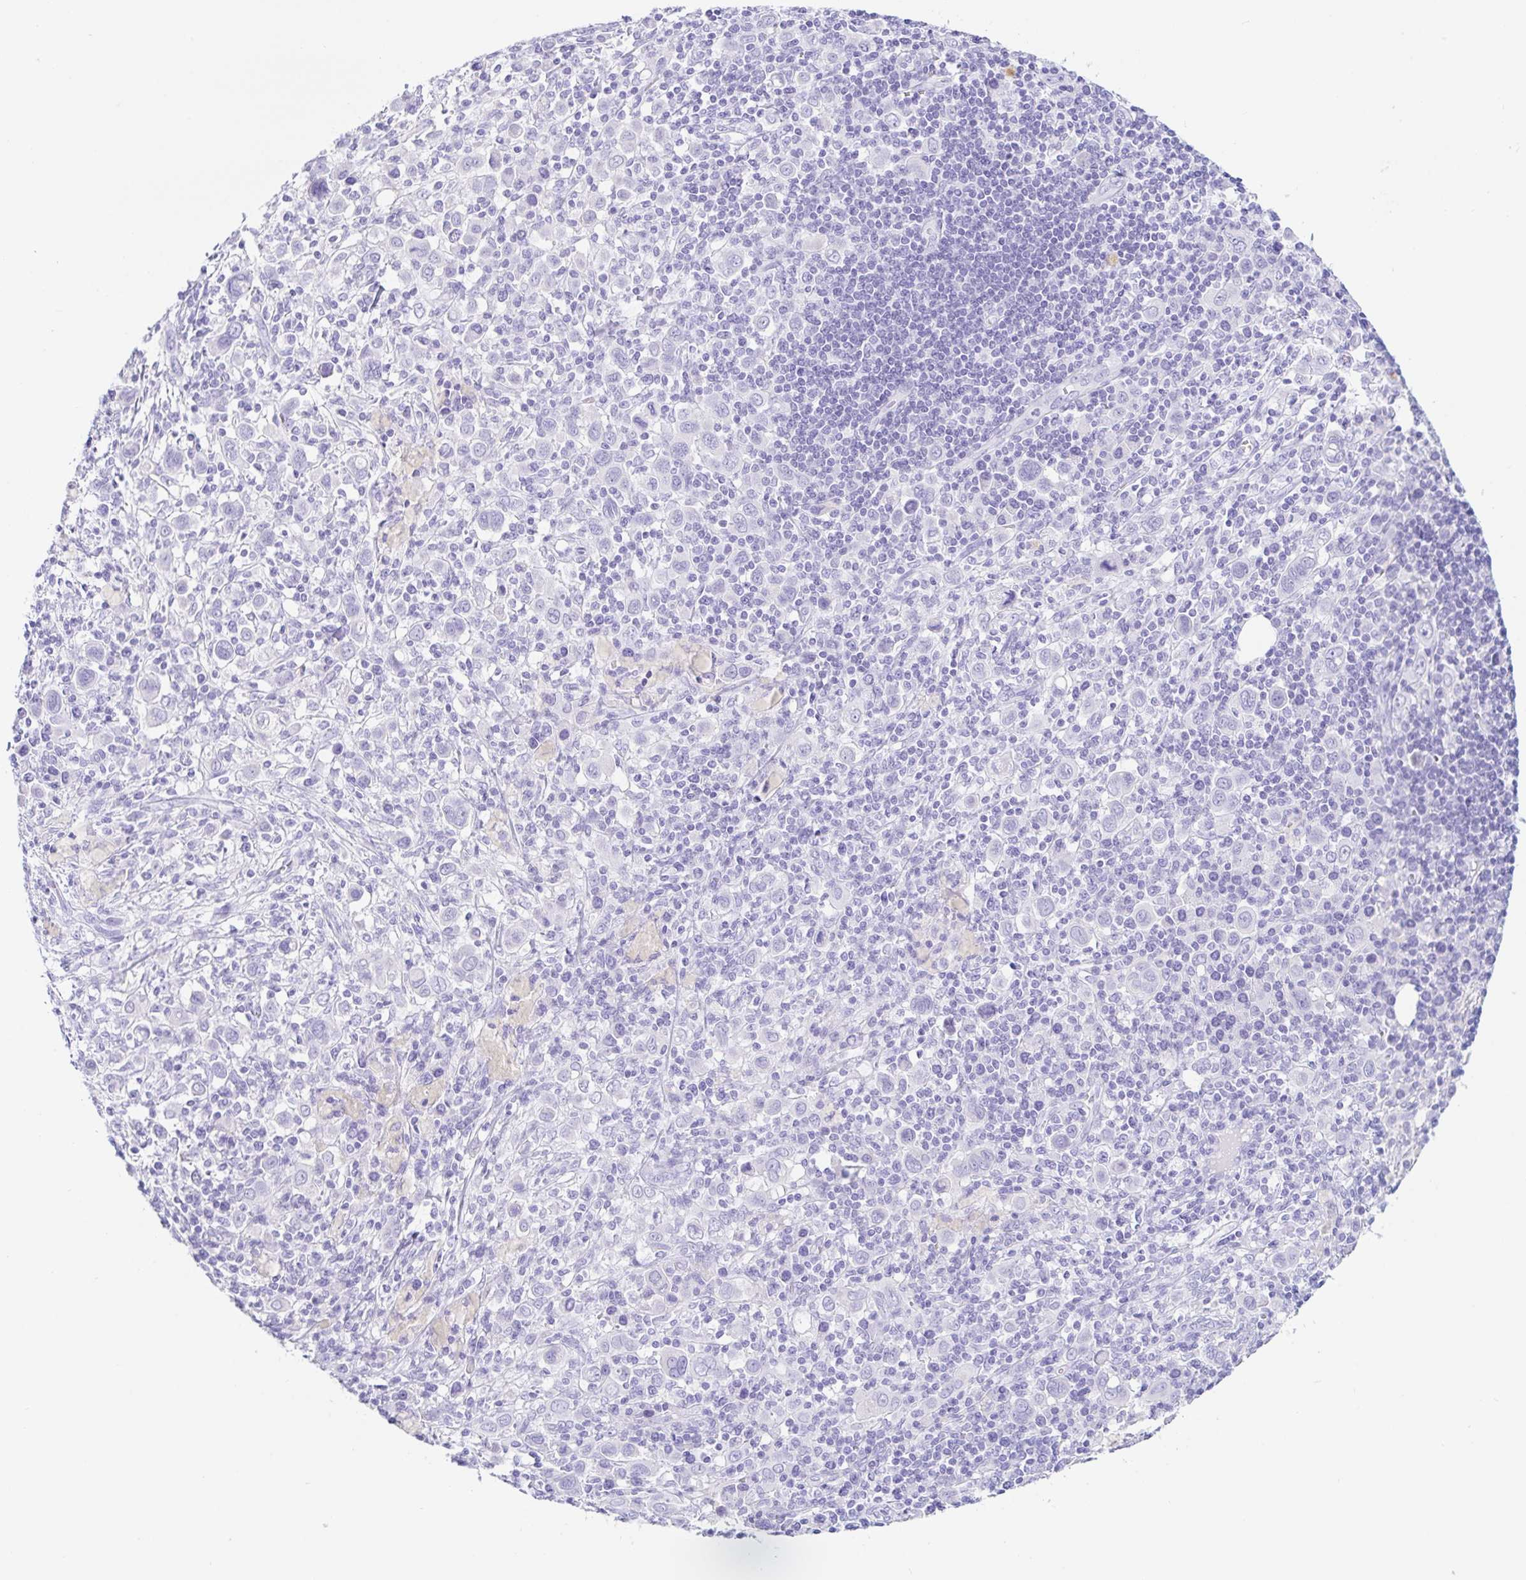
{"staining": {"intensity": "negative", "quantity": "none", "location": "none"}, "tissue": "stomach cancer", "cell_type": "Tumor cells", "image_type": "cancer", "snomed": [{"axis": "morphology", "description": "Adenocarcinoma, NOS"}, {"axis": "topography", "description": "Stomach, upper"}], "caption": "Micrograph shows no protein positivity in tumor cells of adenocarcinoma (stomach) tissue.", "gene": "PAX8", "patient": {"sex": "male", "age": 75}}